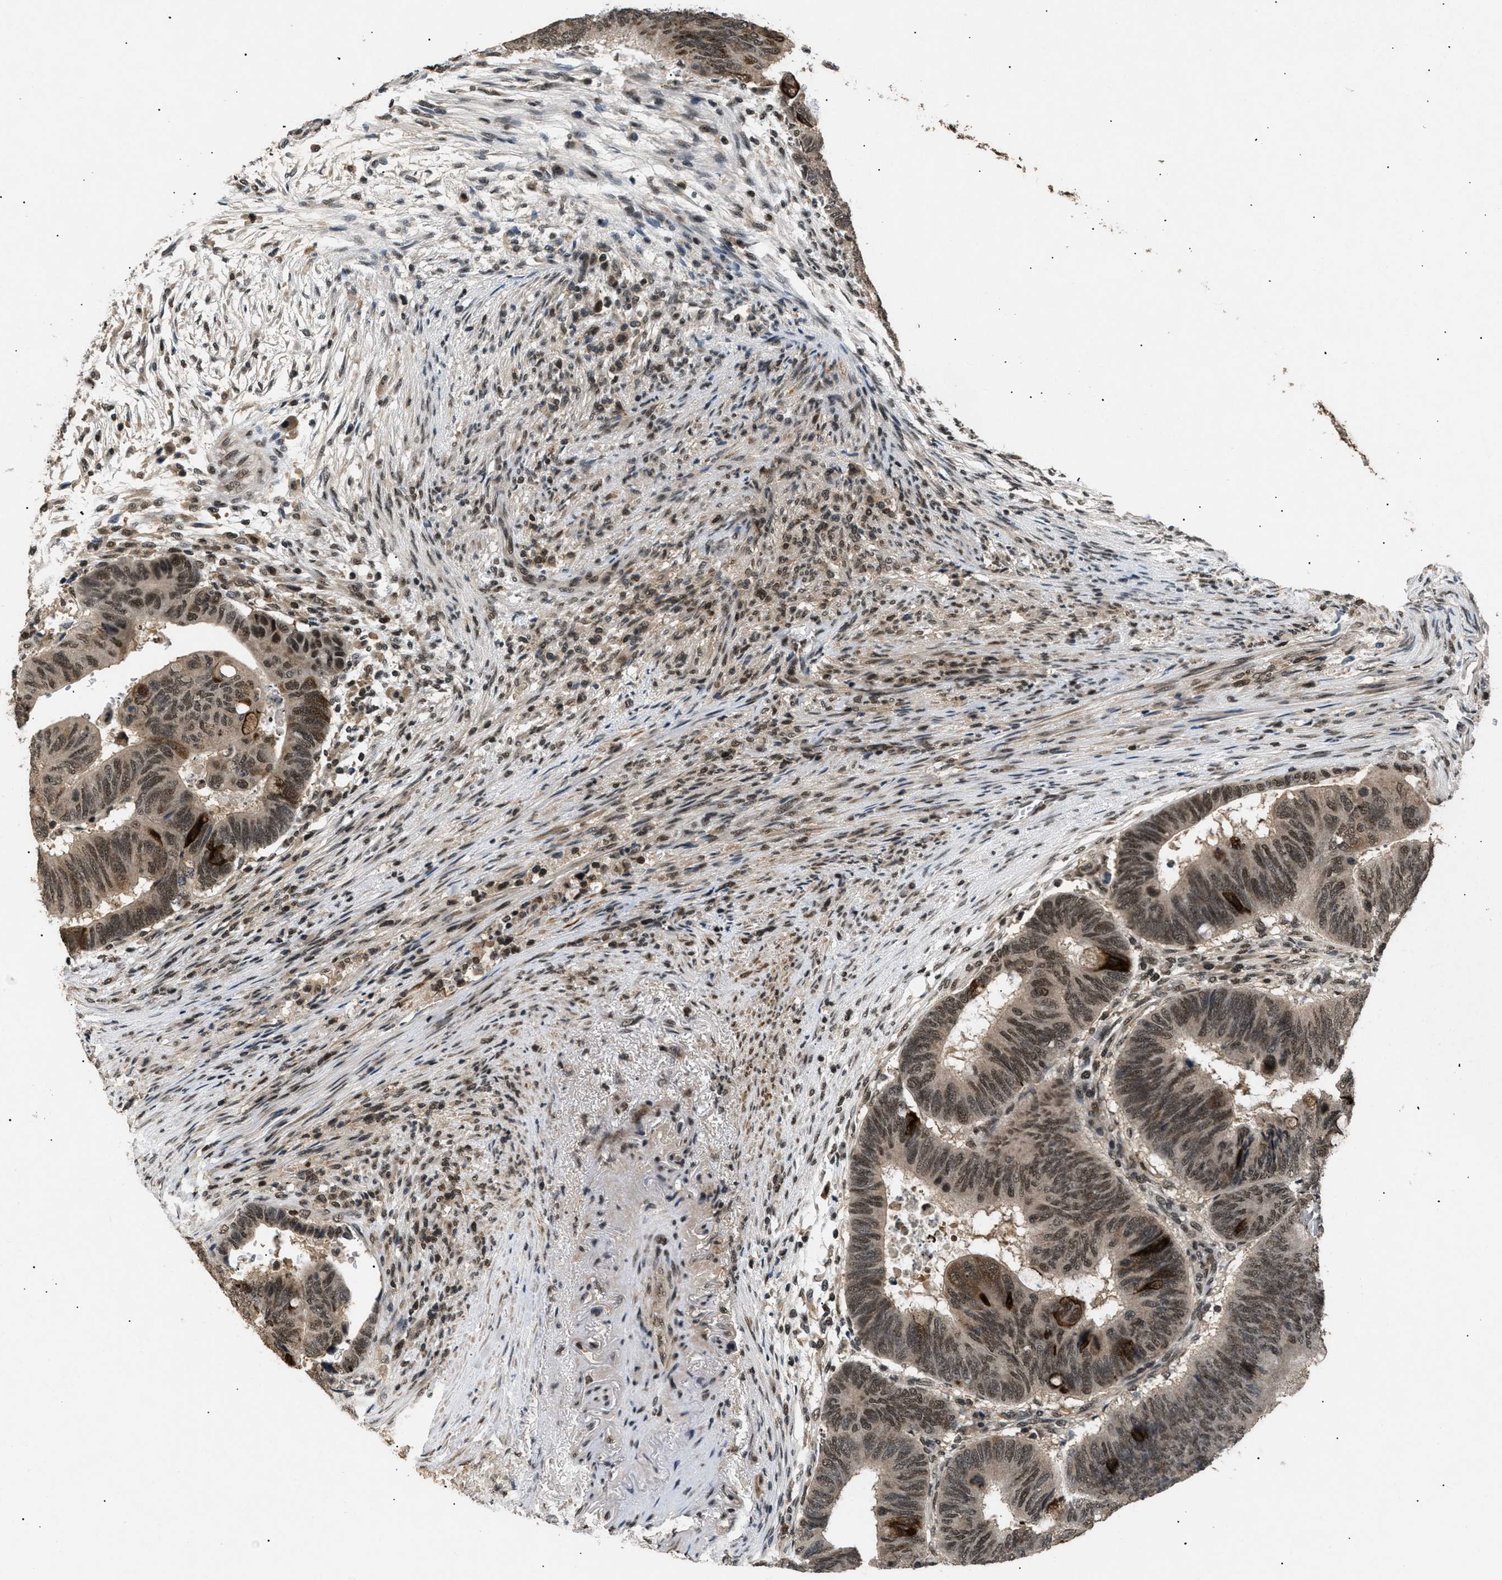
{"staining": {"intensity": "moderate", "quantity": ">75%", "location": "nuclear"}, "tissue": "colorectal cancer", "cell_type": "Tumor cells", "image_type": "cancer", "snomed": [{"axis": "morphology", "description": "Normal tissue, NOS"}, {"axis": "morphology", "description": "Adenocarcinoma, NOS"}, {"axis": "topography", "description": "Rectum"}, {"axis": "topography", "description": "Peripheral nerve tissue"}], "caption": "About >75% of tumor cells in human adenocarcinoma (colorectal) exhibit moderate nuclear protein staining as visualized by brown immunohistochemical staining.", "gene": "RBM5", "patient": {"sex": "male", "age": 92}}